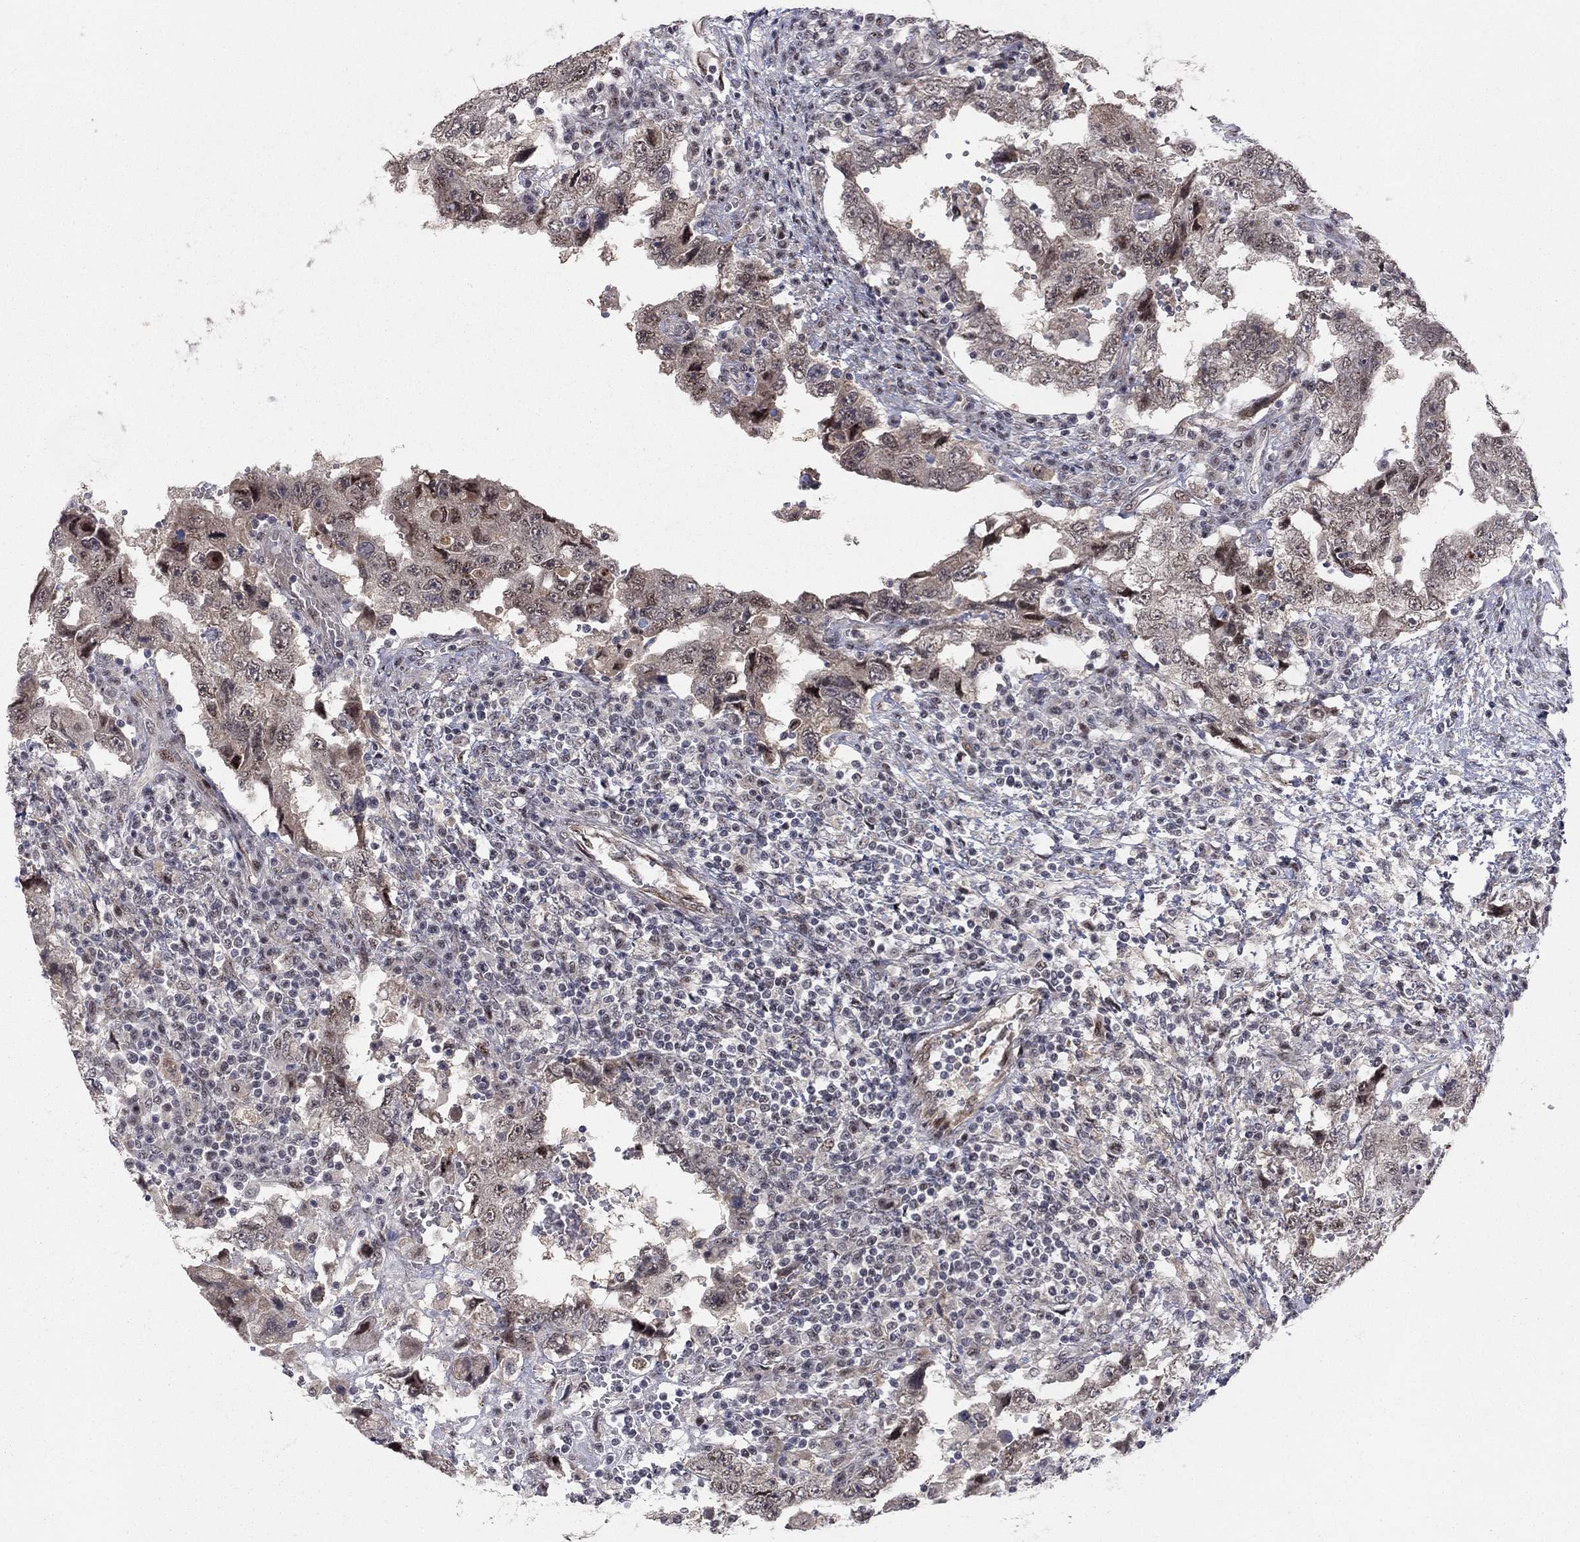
{"staining": {"intensity": "moderate", "quantity": "<25%", "location": "nuclear"}, "tissue": "testis cancer", "cell_type": "Tumor cells", "image_type": "cancer", "snomed": [{"axis": "morphology", "description": "Carcinoma, Embryonal, NOS"}, {"axis": "topography", "description": "Testis"}], "caption": "Immunohistochemical staining of testis cancer exhibits low levels of moderate nuclear protein staining in about <25% of tumor cells.", "gene": "ZNF395", "patient": {"sex": "male", "age": 26}}